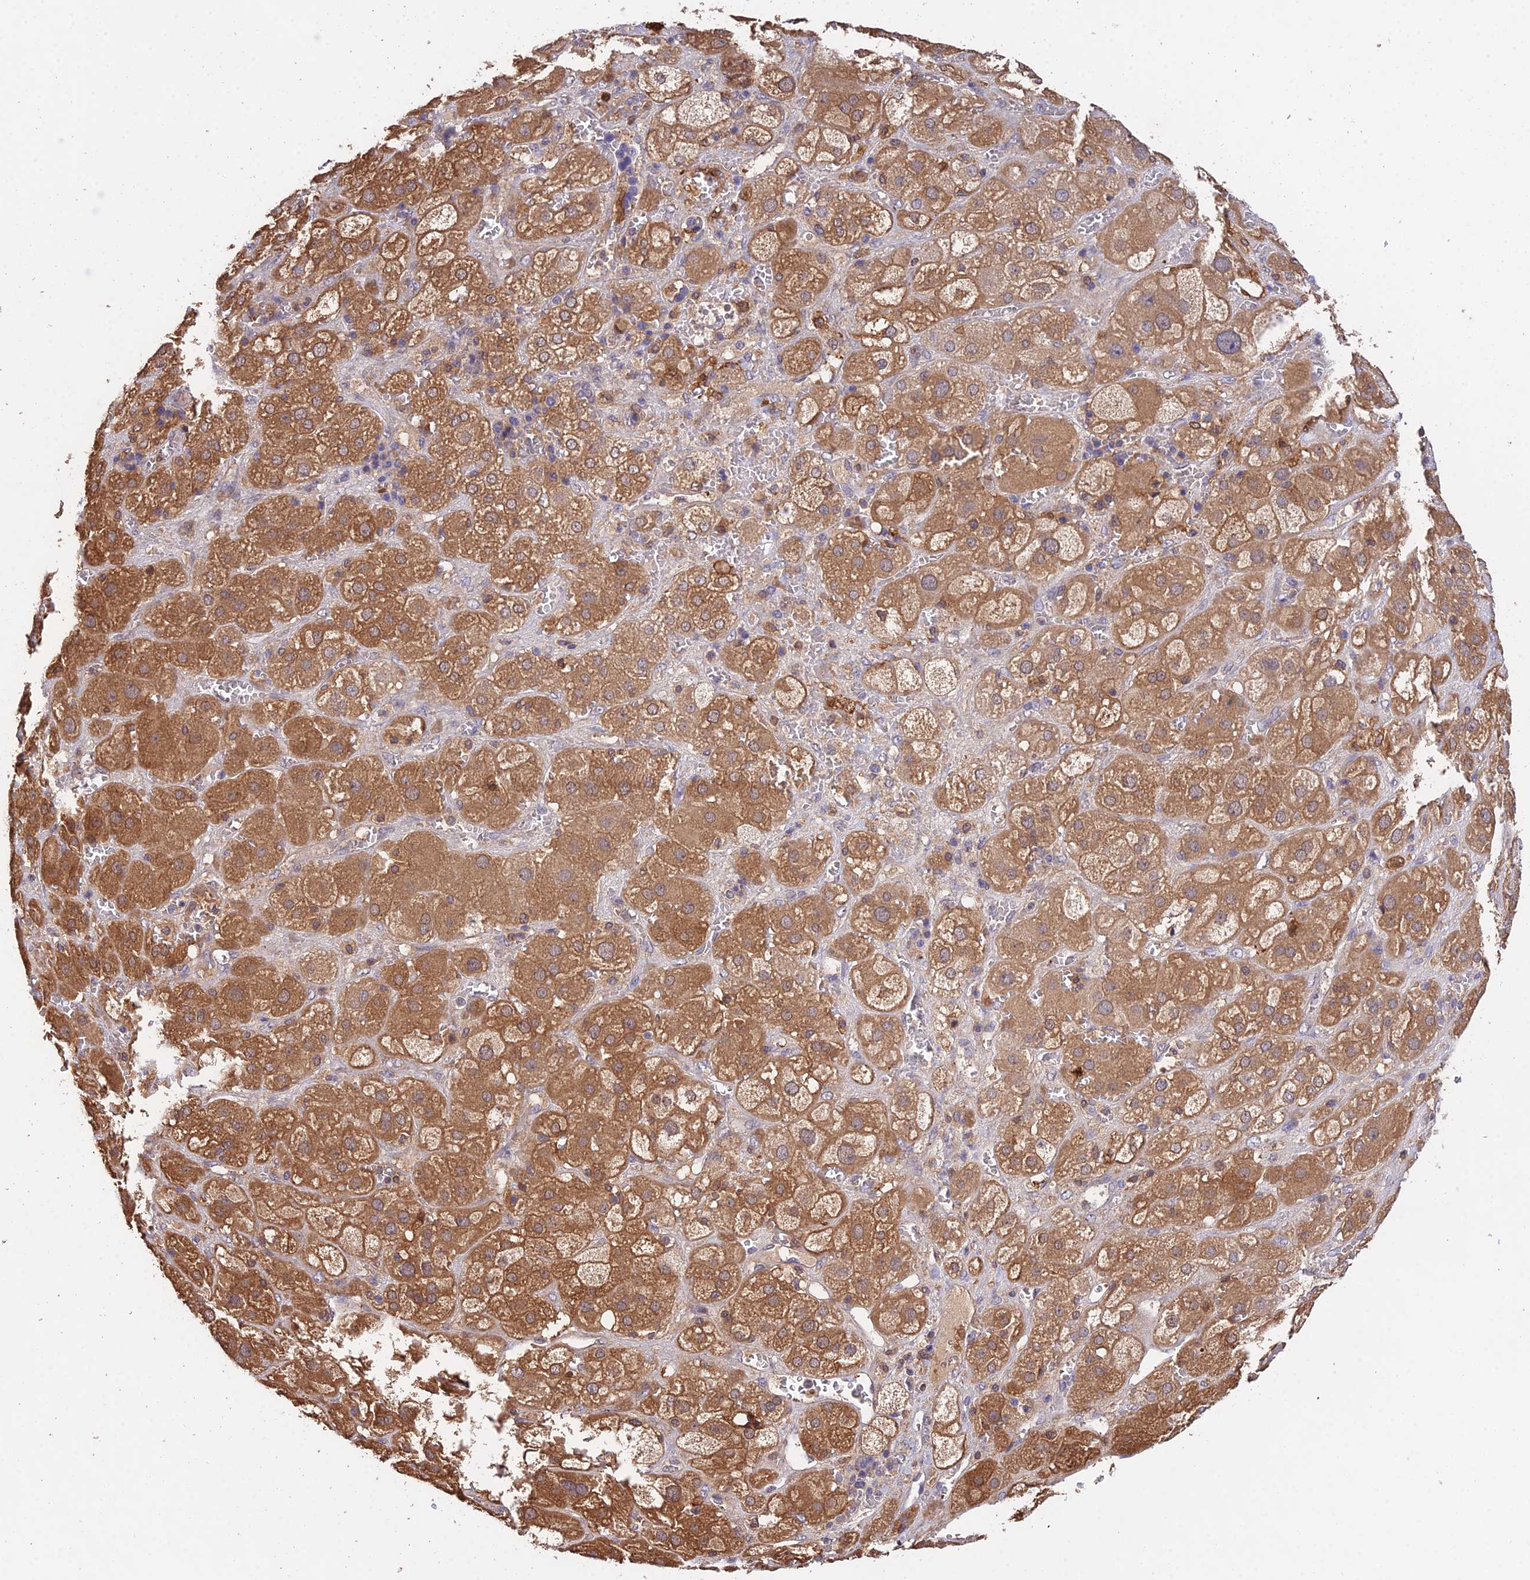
{"staining": {"intensity": "moderate", "quantity": ">75%", "location": "cytoplasmic/membranous"}, "tissue": "adrenal gland", "cell_type": "Glandular cells", "image_type": "normal", "snomed": [{"axis": "morphology", "description": "Normal tissue, NOS"}, {"axis": "topography", "description": "Adrenal gland"}], "caption": "This is a micrograph of immunohistochemistry staining of benign adrenal gland, which shows moderate staining in the cytoplasmic/membranous of glandular cells.", "gene": "FBP1", "patient": {"sex": "female", "age": 47}}